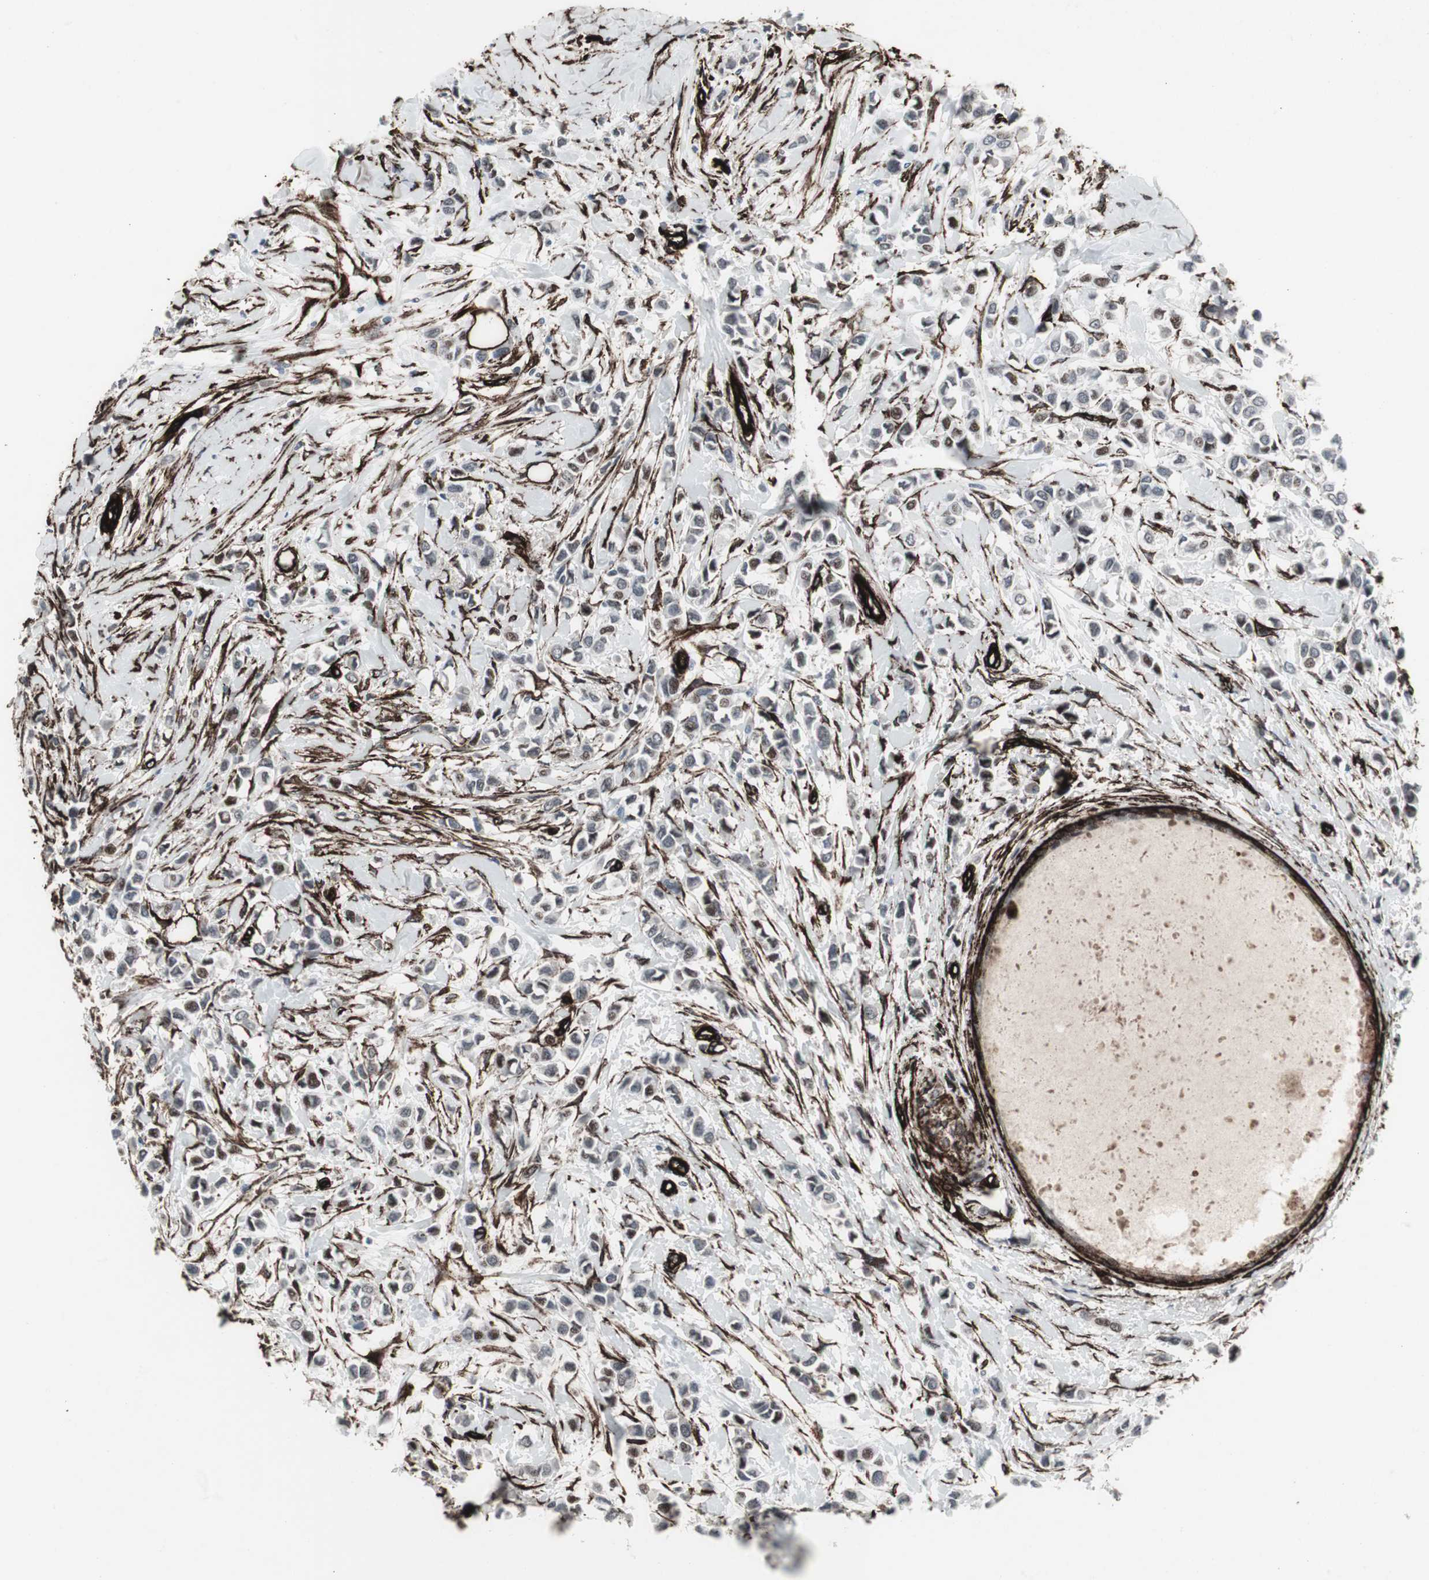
{"staining": {"intensity": "negative", "quantity": "none", "location": "none"}, "tissue": "breast cancer", "cell_type": "Tumor cells", "image_type": "cancer", "snomed": [{"axis": "morphology", "description": "Lobular carcinoma"}, {"axis": "topography", "description": "Breast"}], "caption": "Tumor cells are negative for brown protein staining in breast lobular carcinoma.", "gene": "PDGFA", "patient": {"sex": "female", "age": 51}}